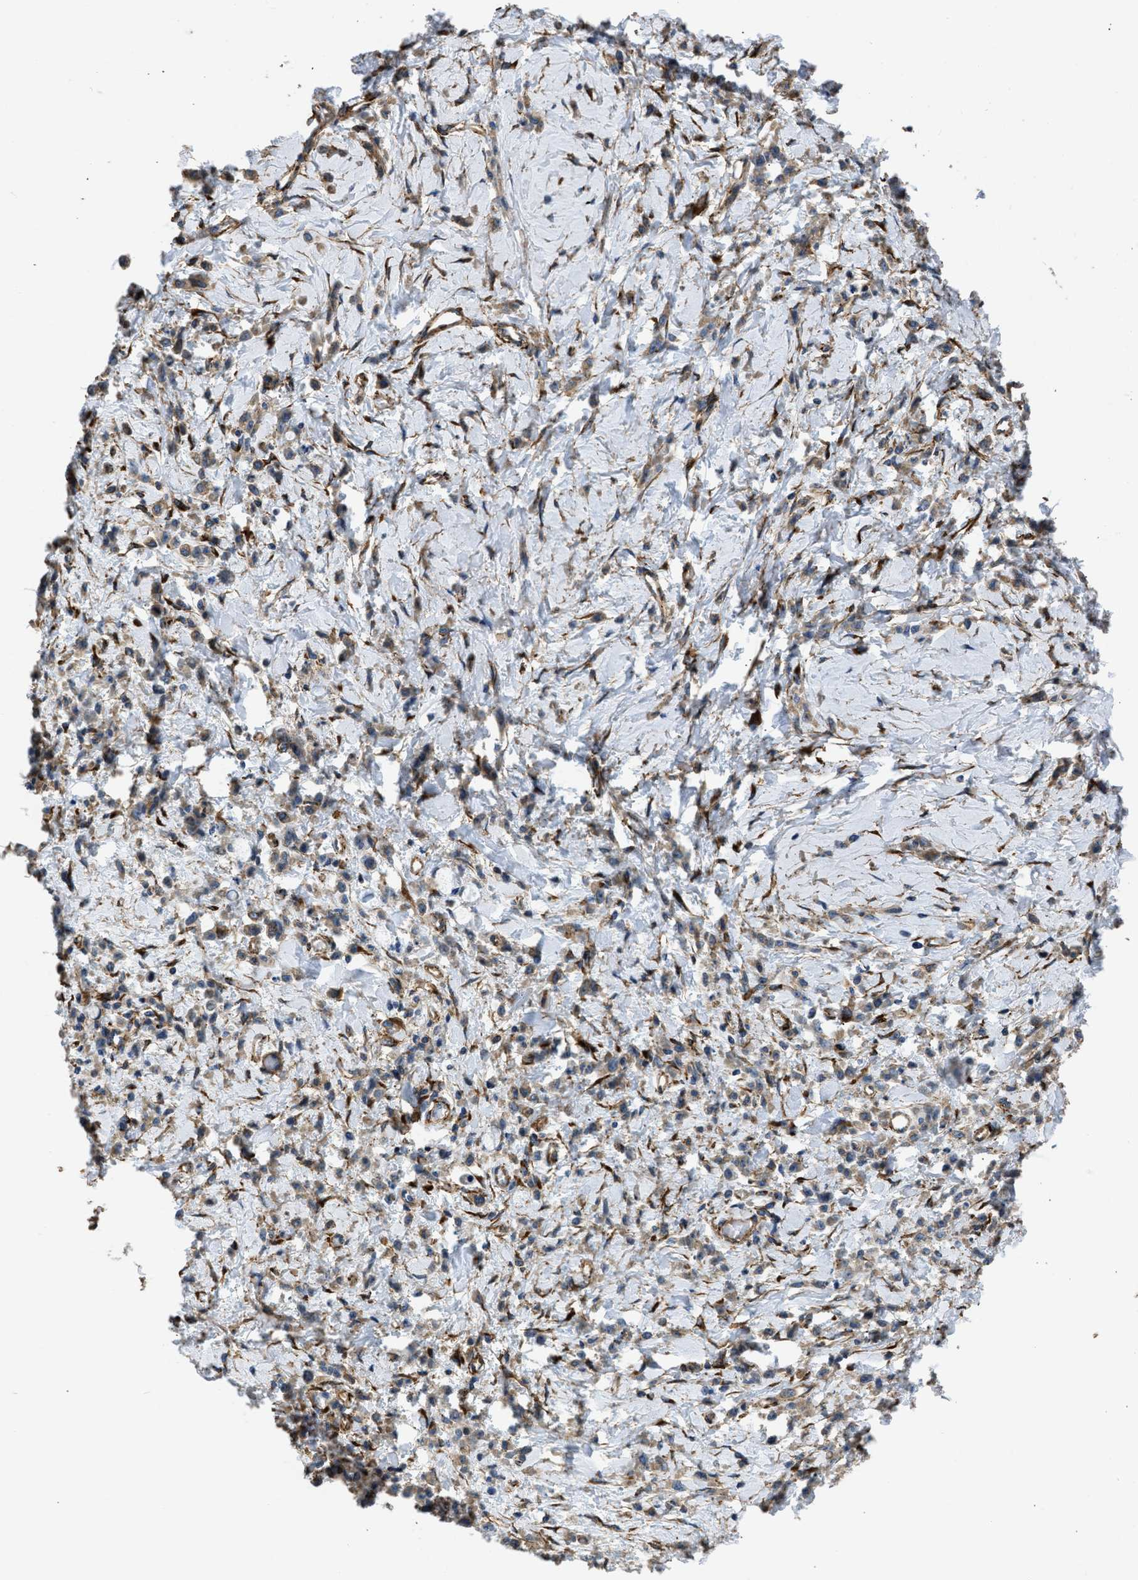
{"staining": {"intensity": "weak", "quantity": ">75%", "location": "cytoplasmic/membranous"}, "tissue": "stomach cancer", "cell_type": "Tumor cells", "image_type": "cancer", "snomed": [{"axis": "morphology", "description": "Normal tissue, NOS"}, {"axis": "morphology", "description": "Adenocarcinoma, NOS"}, {"axis": "topography", "description": "Stomach"}], "caption": "This histopathology image demonstrates adenocarcinoma (stomach) stained with immunohistochemistry to label a protein in brown. The cytoplasmic/membranous of tumor cells show weak positivity for the protein. Nuclei are counter-stained blue.", "gene": "SEPTIN2", "patient": {"sex": "male", "age": 82}}